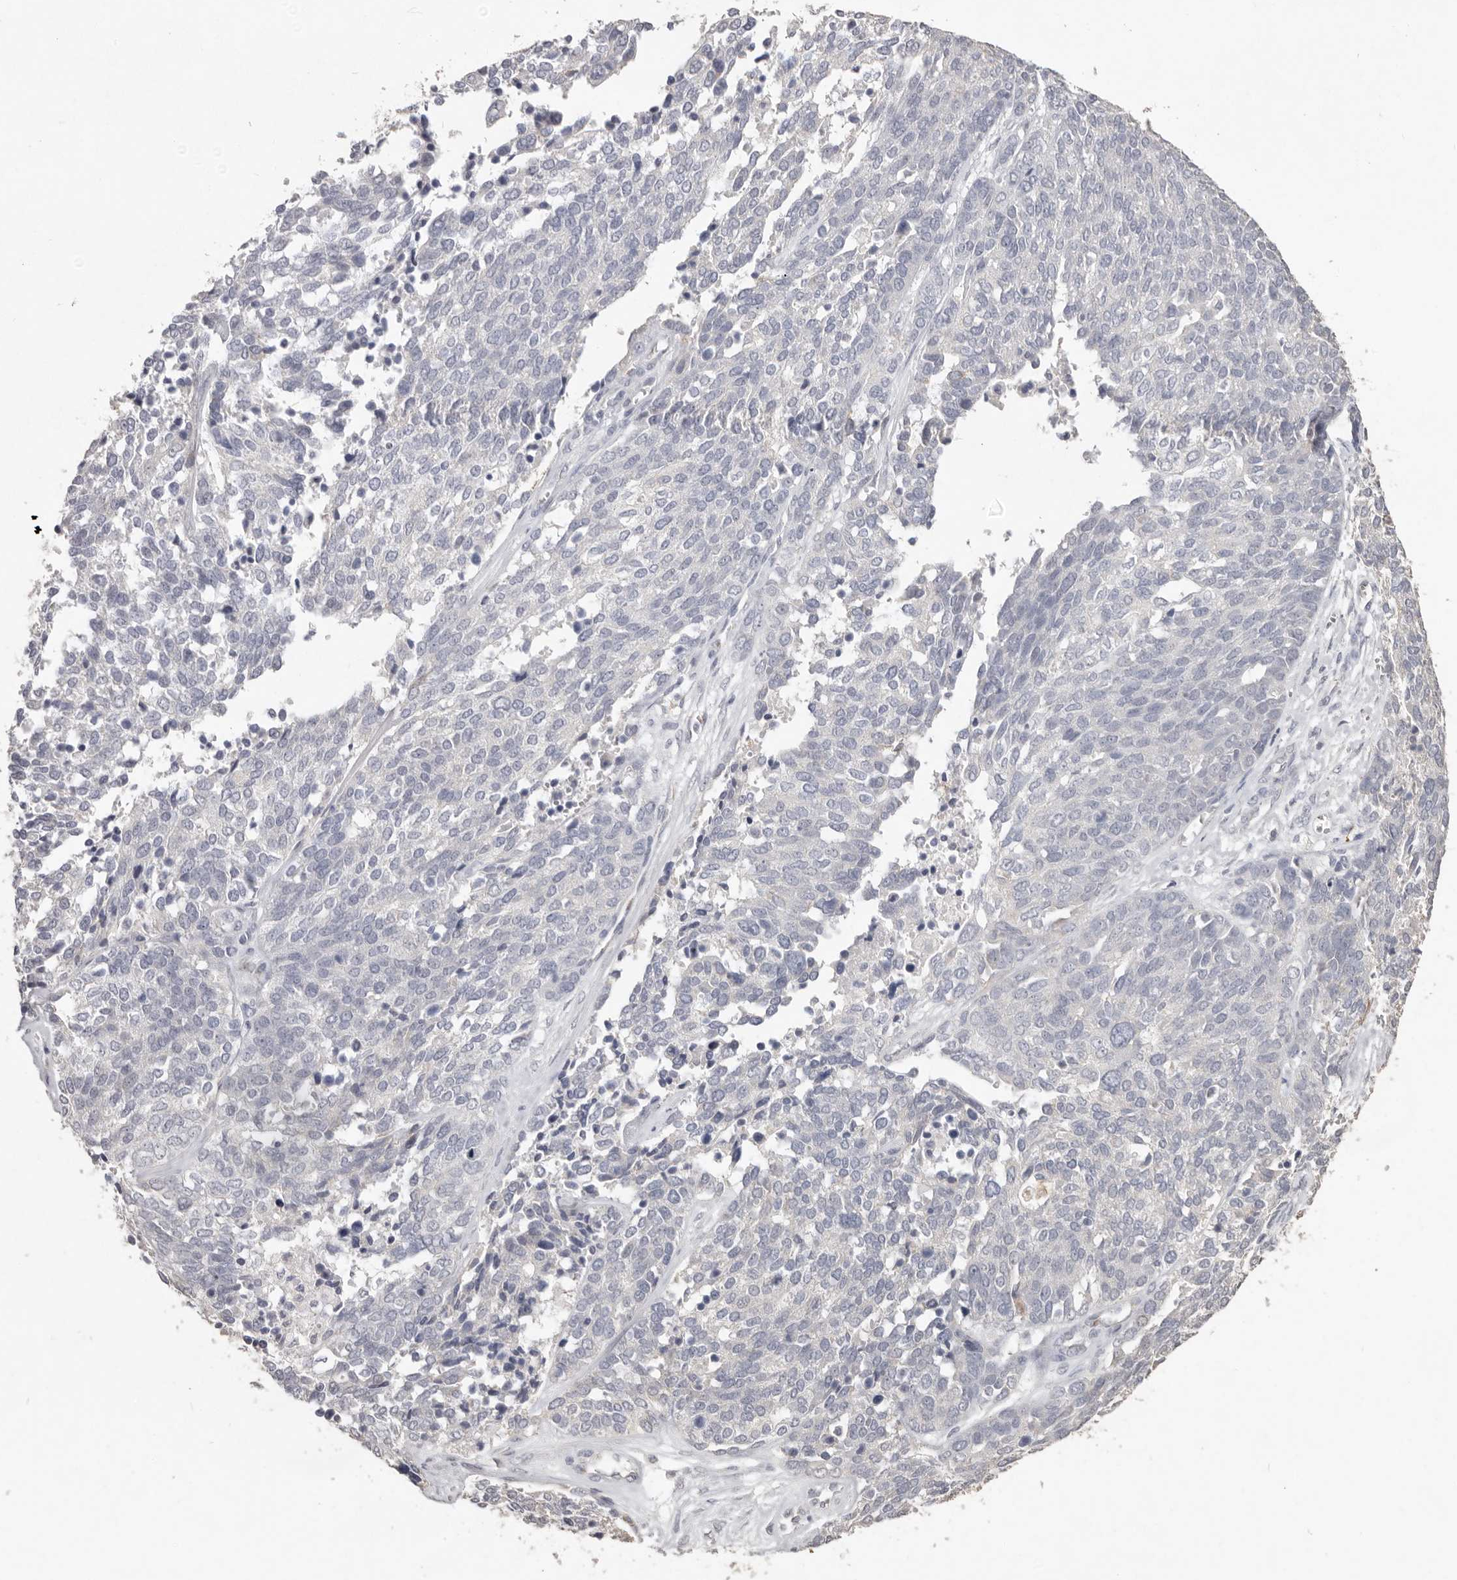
{"staining": {"intensity": "negative", "quantity": "none", "location": "none"}, "tissue": "ovarian cancer", "cell_type": "Tumor cells", "image_type": "cancer", "snomed": [{"axis": "morphology", "description": "Cystadenocarcinoma, serous, NOS"}, {"axis": "topography", "description": "Ovary"}], "caption": "Photomicrograph shows no protein positivity in tumor cells of ovarian cancer tissue. The staining is performed using DAB brown chromogen with nuclei counter-stained in using hematoxylin.", "gene": "ZYG11B", "patient": {"sex": "female", "age": 44}}